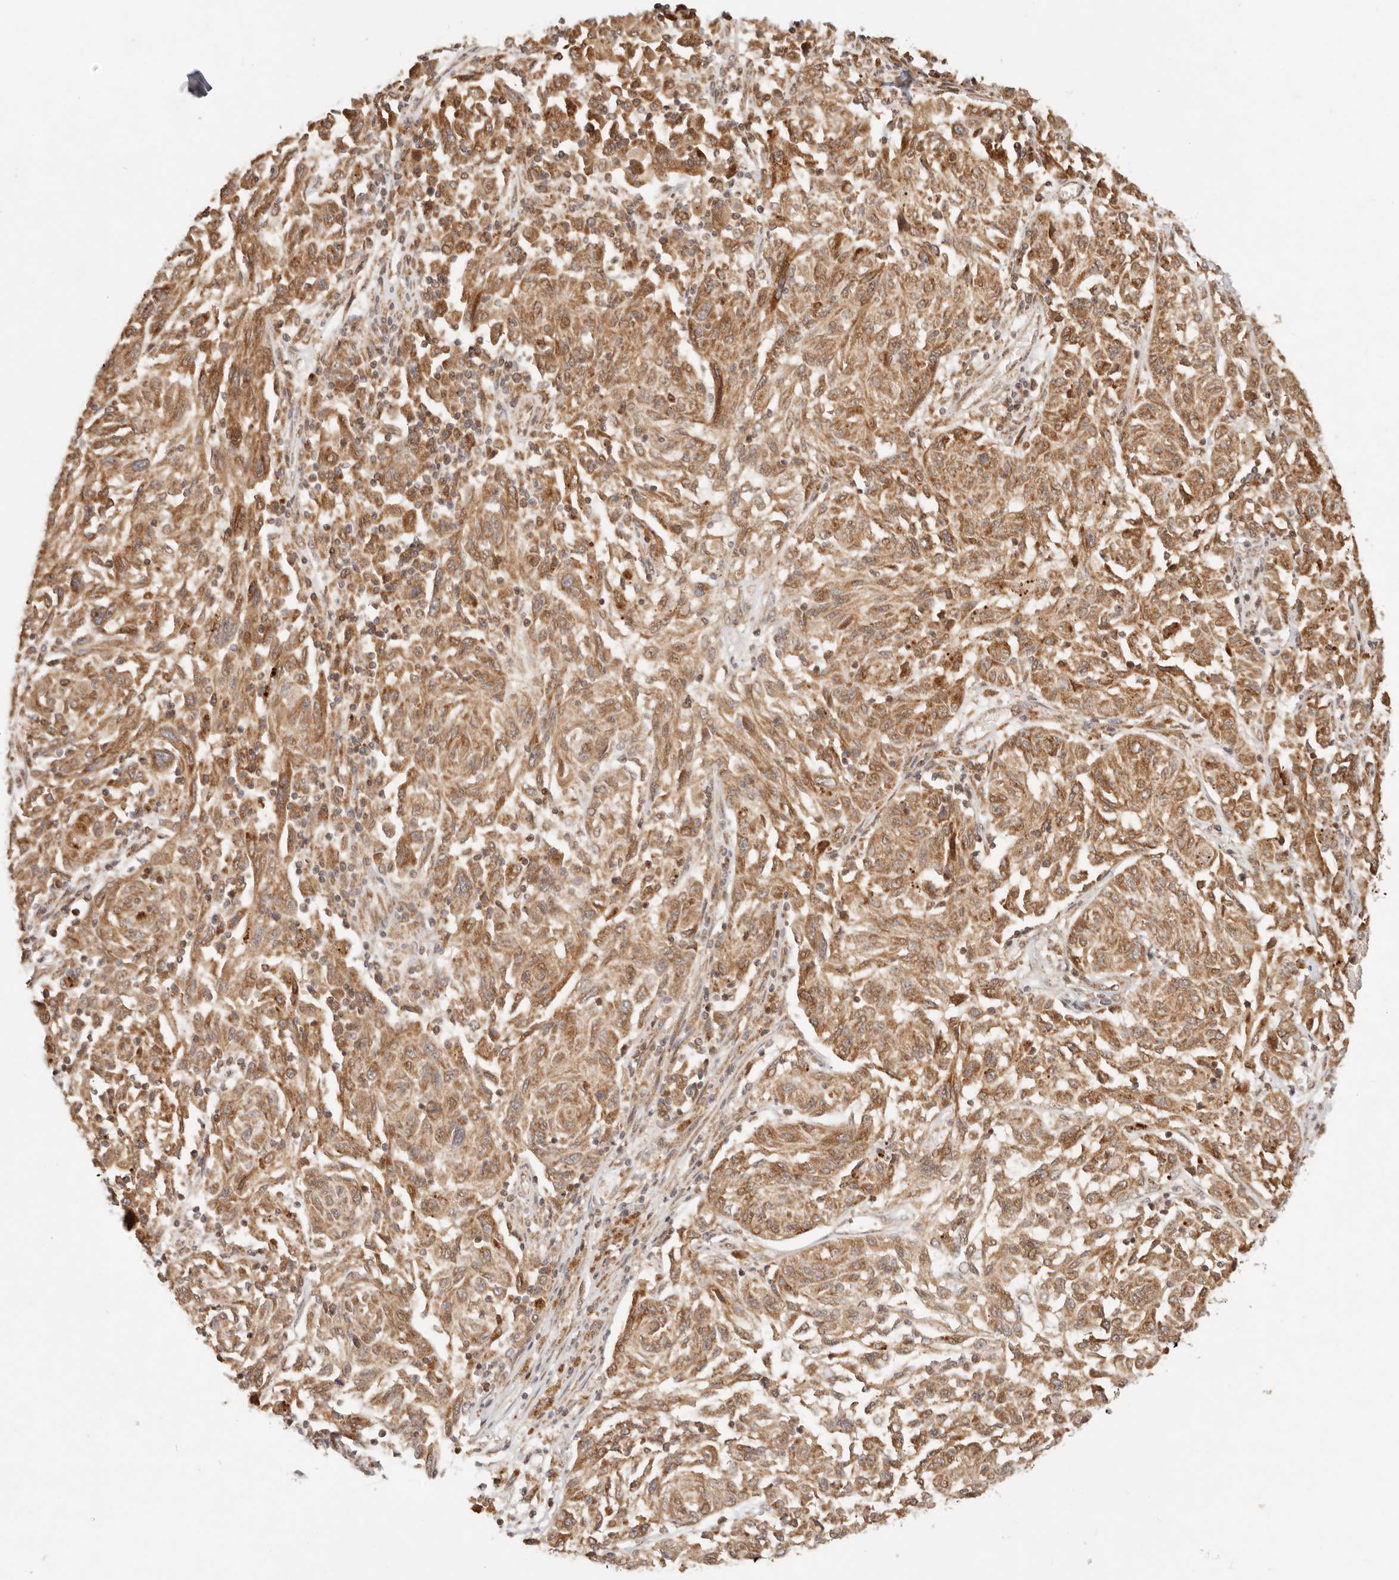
{"staining": {"intensity": "moderate", "quantity": ">75%", "location": "cytoplasmic/membranous"}, "tissue": "melanoma", "cell_type": "Tumor cells", "image_type": "cancer", "snomed": [{"axis": "morphology", "description": "Malignant melanoma, NOS"}, {"axis": "topography", "description": "Skin"}], "caption": "A high-resolution photomicrograph shows immunohistochemistry staining of malignant melanoma, which exhibits moderate cytoplasmic/membranous positivity in about >75% of tumor cells.", "gene": "TIMM17A", "patient": {"sex": "male", "age": 53}}